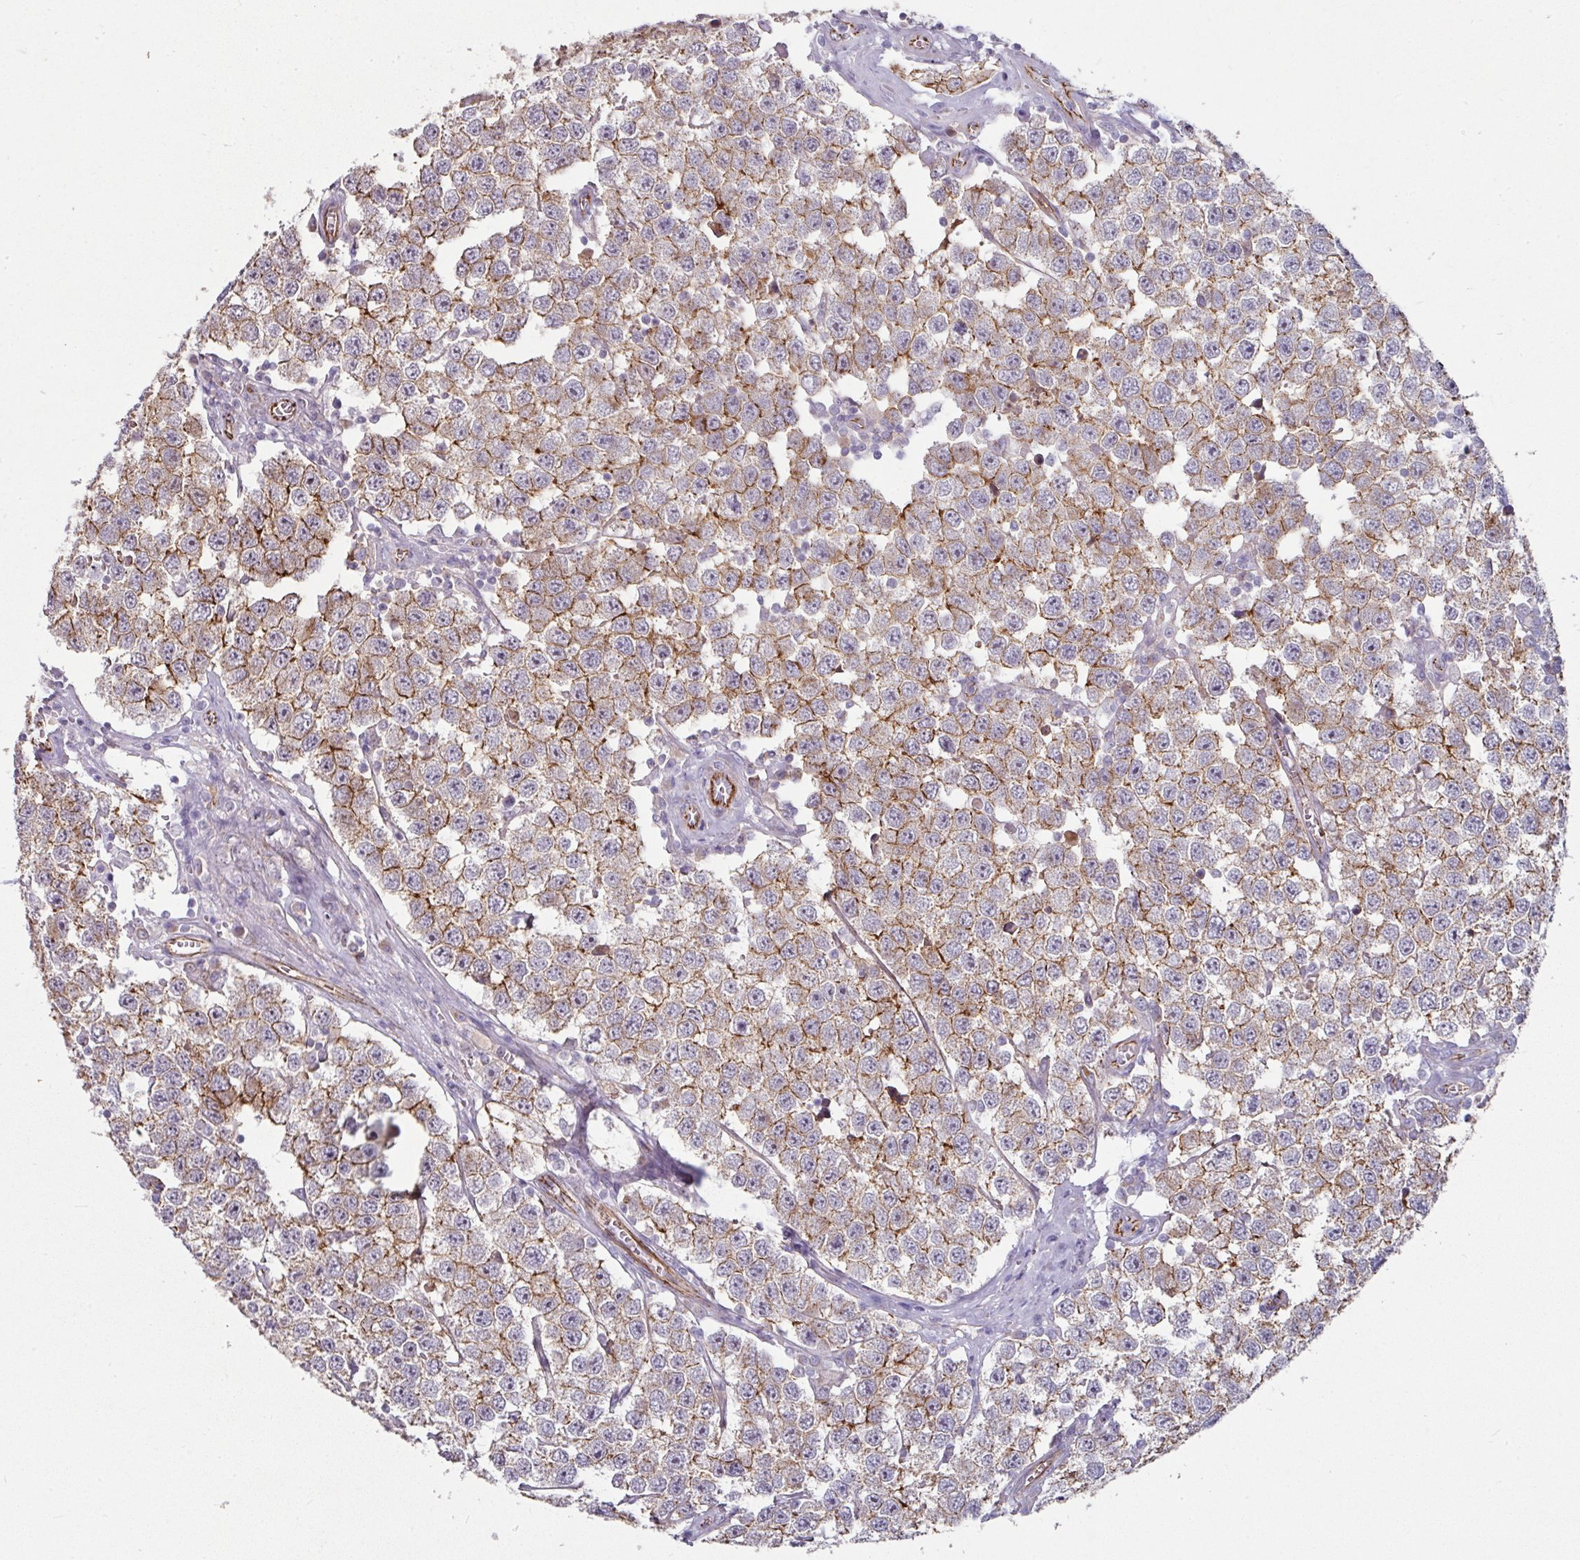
{"staining": {"intensity": "moderate", "quantity": ">75%", "location": "cytoplasmic/membranous"}, "tissue": "testis cancer", "cell_type": "Tumor cells", "image_type": "cancer", "snomed": [{"axis": "morphology", "description": "Seminoma, NOS"}, {"axis": "topography", "description": "Testis"}], "caption": "IHC histopathology image of human testis seminoma stained for a protein (brown), which displays medium levels of moderate cytoplasmic/membranous positivity in about >75% of tumor cells.", "gene": "JUP", "patient": {"sex": "male", "age": 34}}